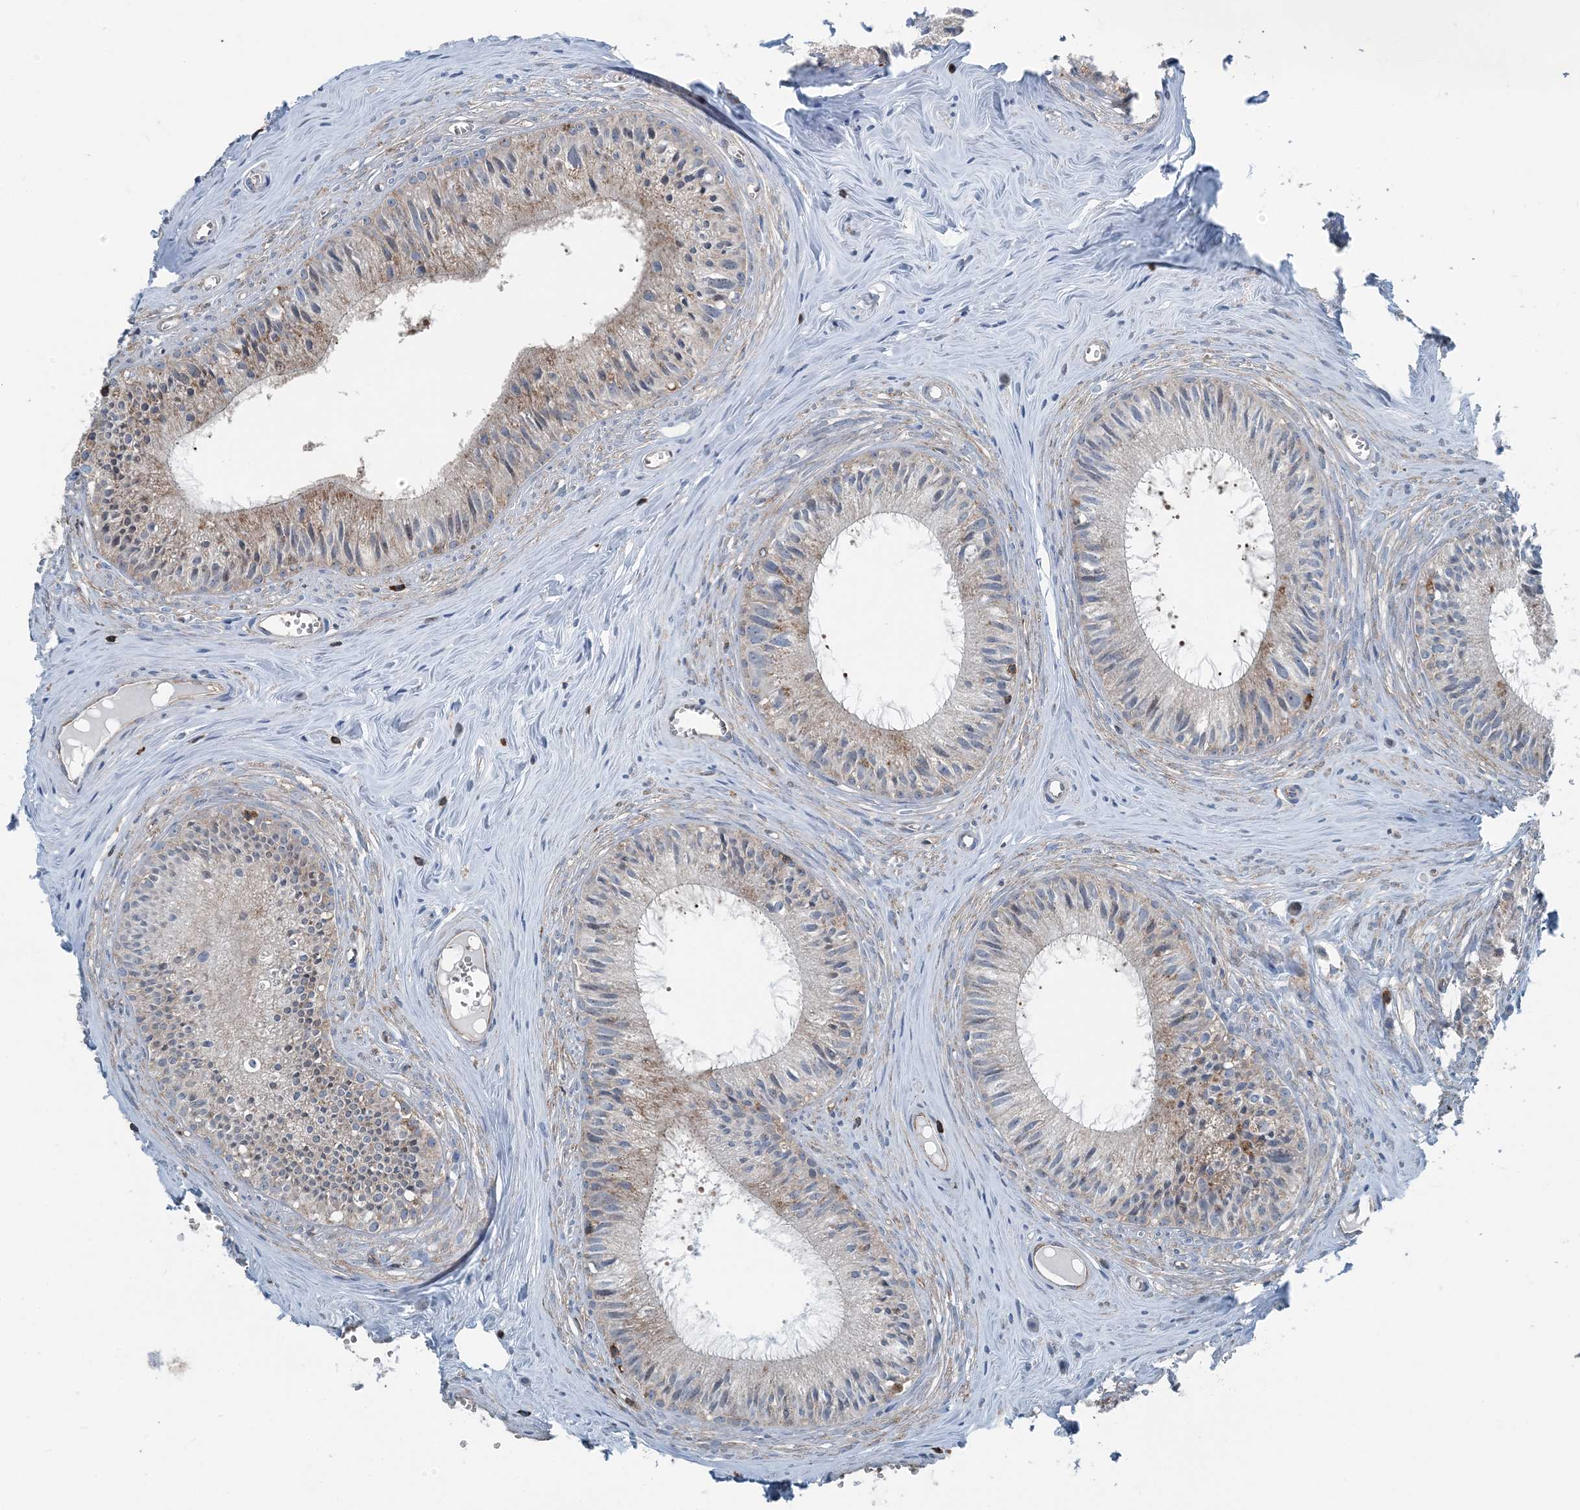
{"staining": {"intensity": "strong", "quantity": "25%-75%", "location": "cytoplasmic/membranous"}, "tissue": "epididymis", "cell_type": "Glandular cells", "image_type": "normal", "snomed": [{"axis": "morphology", "description": "Normal tissue, NOS"}, {"axis": "topography", "description": "Epididymis"}], "caption": "DAB (3,3'-diaminobenzidine) immunohistochemical staining of unremarkable human epididymis reveals strong cytoplasmic/membranous protein expression in approximately 25%-75% of glandular cells. Nuclei are stained in blue.", "gene": "CFL1", "patient": {"sex": "male", "age": 36}}